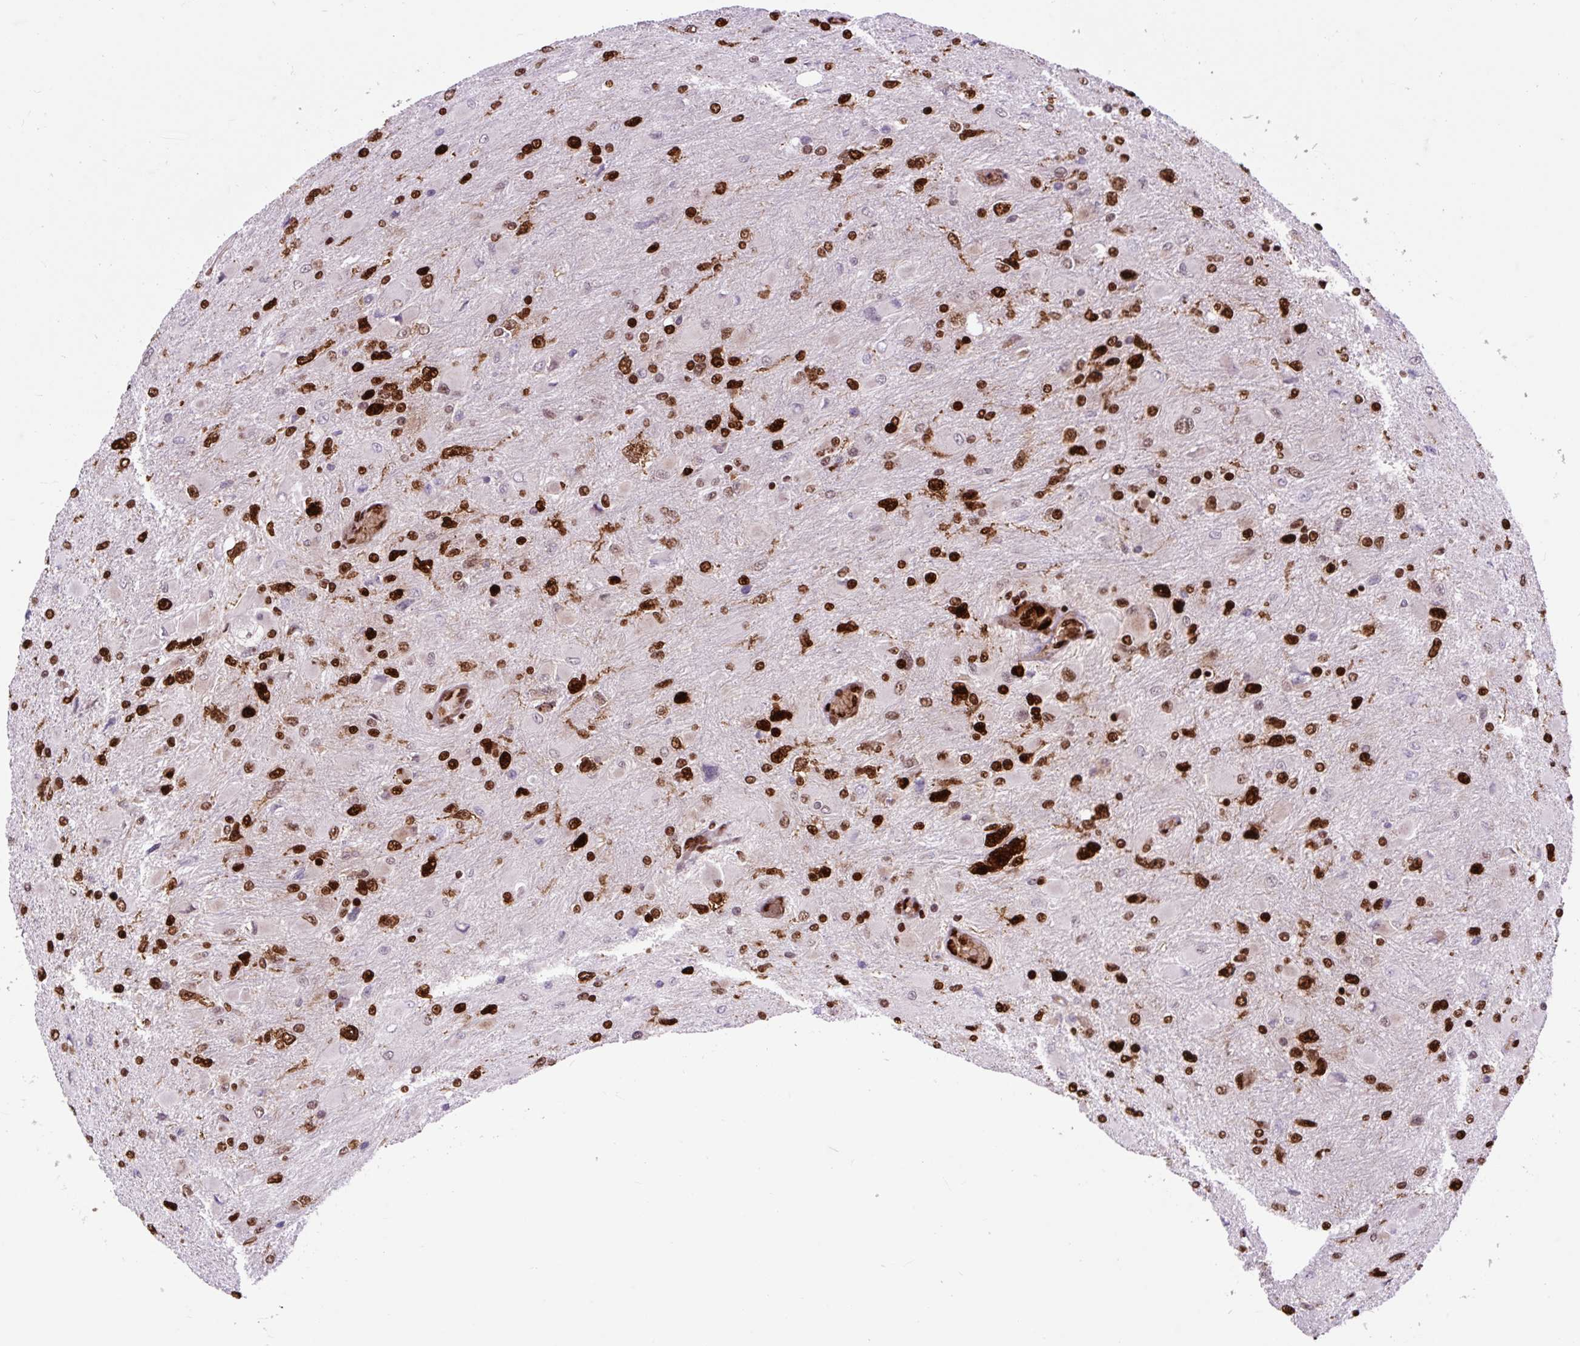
{"staining": {"intensity": "strong", "quantity": ">75%", "location": "nuclear"}, "tissue": "glioma", "cell_type": "Tumor cells", "image_type": "cancer", "snomed": [{"axis": "morphology", "description": "Glioma, malignant, High grade"}, {"axis": "topography", "description": "Cerebral cortex"}], "caption": "DAB immunohistochemical staining of malignant glioma (high-grade) demonstrates strong nuclear protein positivity in about >75% of tumor cells. The staining is performed using DAB brown chromogen to label protein expression. The nuclei are counter-stained blue using hematoxylin.", "gene": "FUS", "patient": {"sex": "female", "age": 36}}